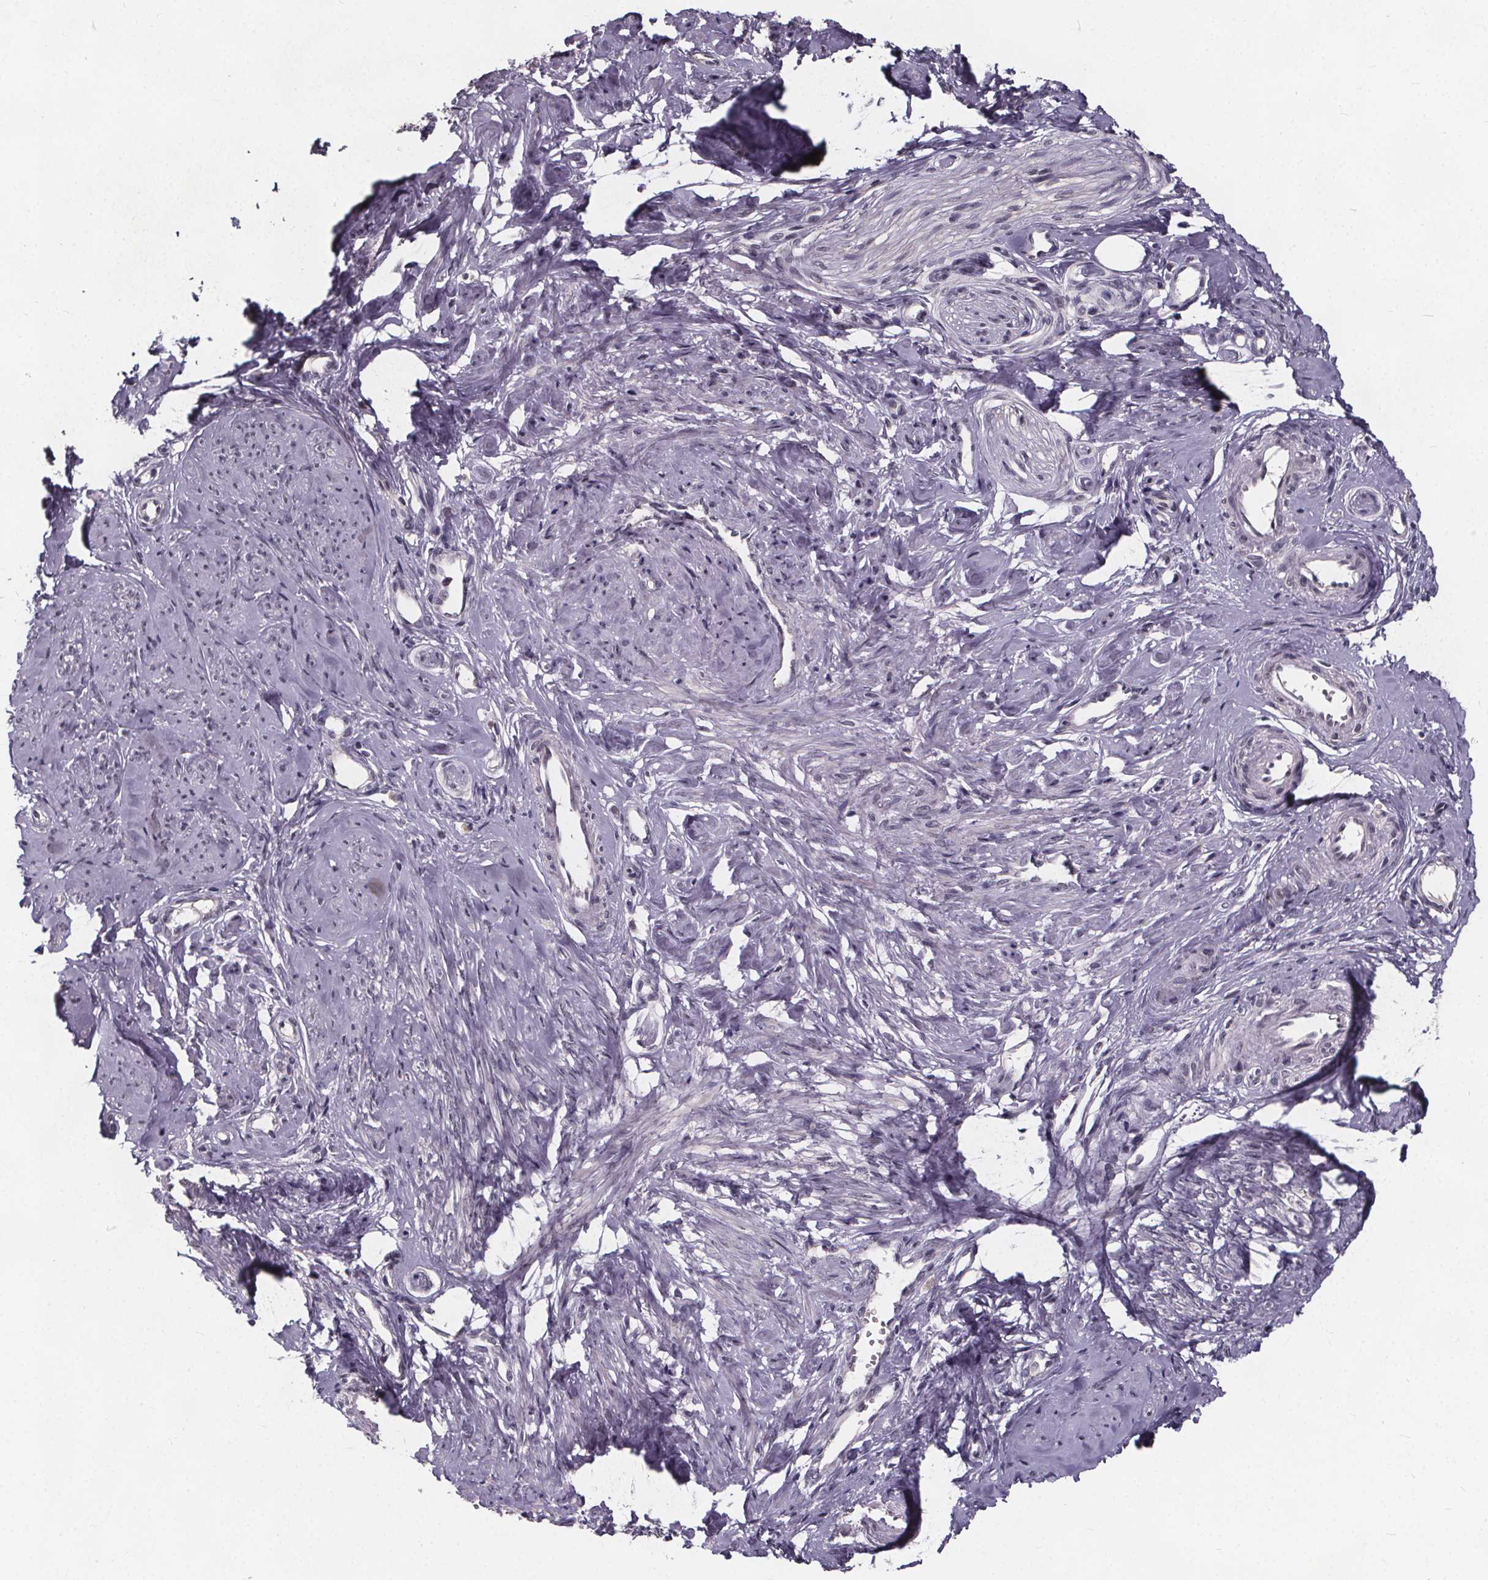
{"staining": {"intensity": "negative", "quantity": "none", "location": "none"}, "tissue": "smooth muscle", "cell_type": "Smooth muscle cells", "image_type": "normal", "snomed": [{"axis": "morphology", "description": "Normal tissue, NOS"}, {"axis": "topography", "description": "Smooth muscle"}], "caption": "An image of smooth muscle stained for a protein displays no brown staining in smooth muscle cells. Brightfield microscopy of immunohistochemistry (IHC) stained with DAB (3,3'-diaminobenzidine) (brown) and hematoxylin (blue), captured at high magnification.", "gene": "FAM181B", "patient": {"sex": "female", "age": 48}}